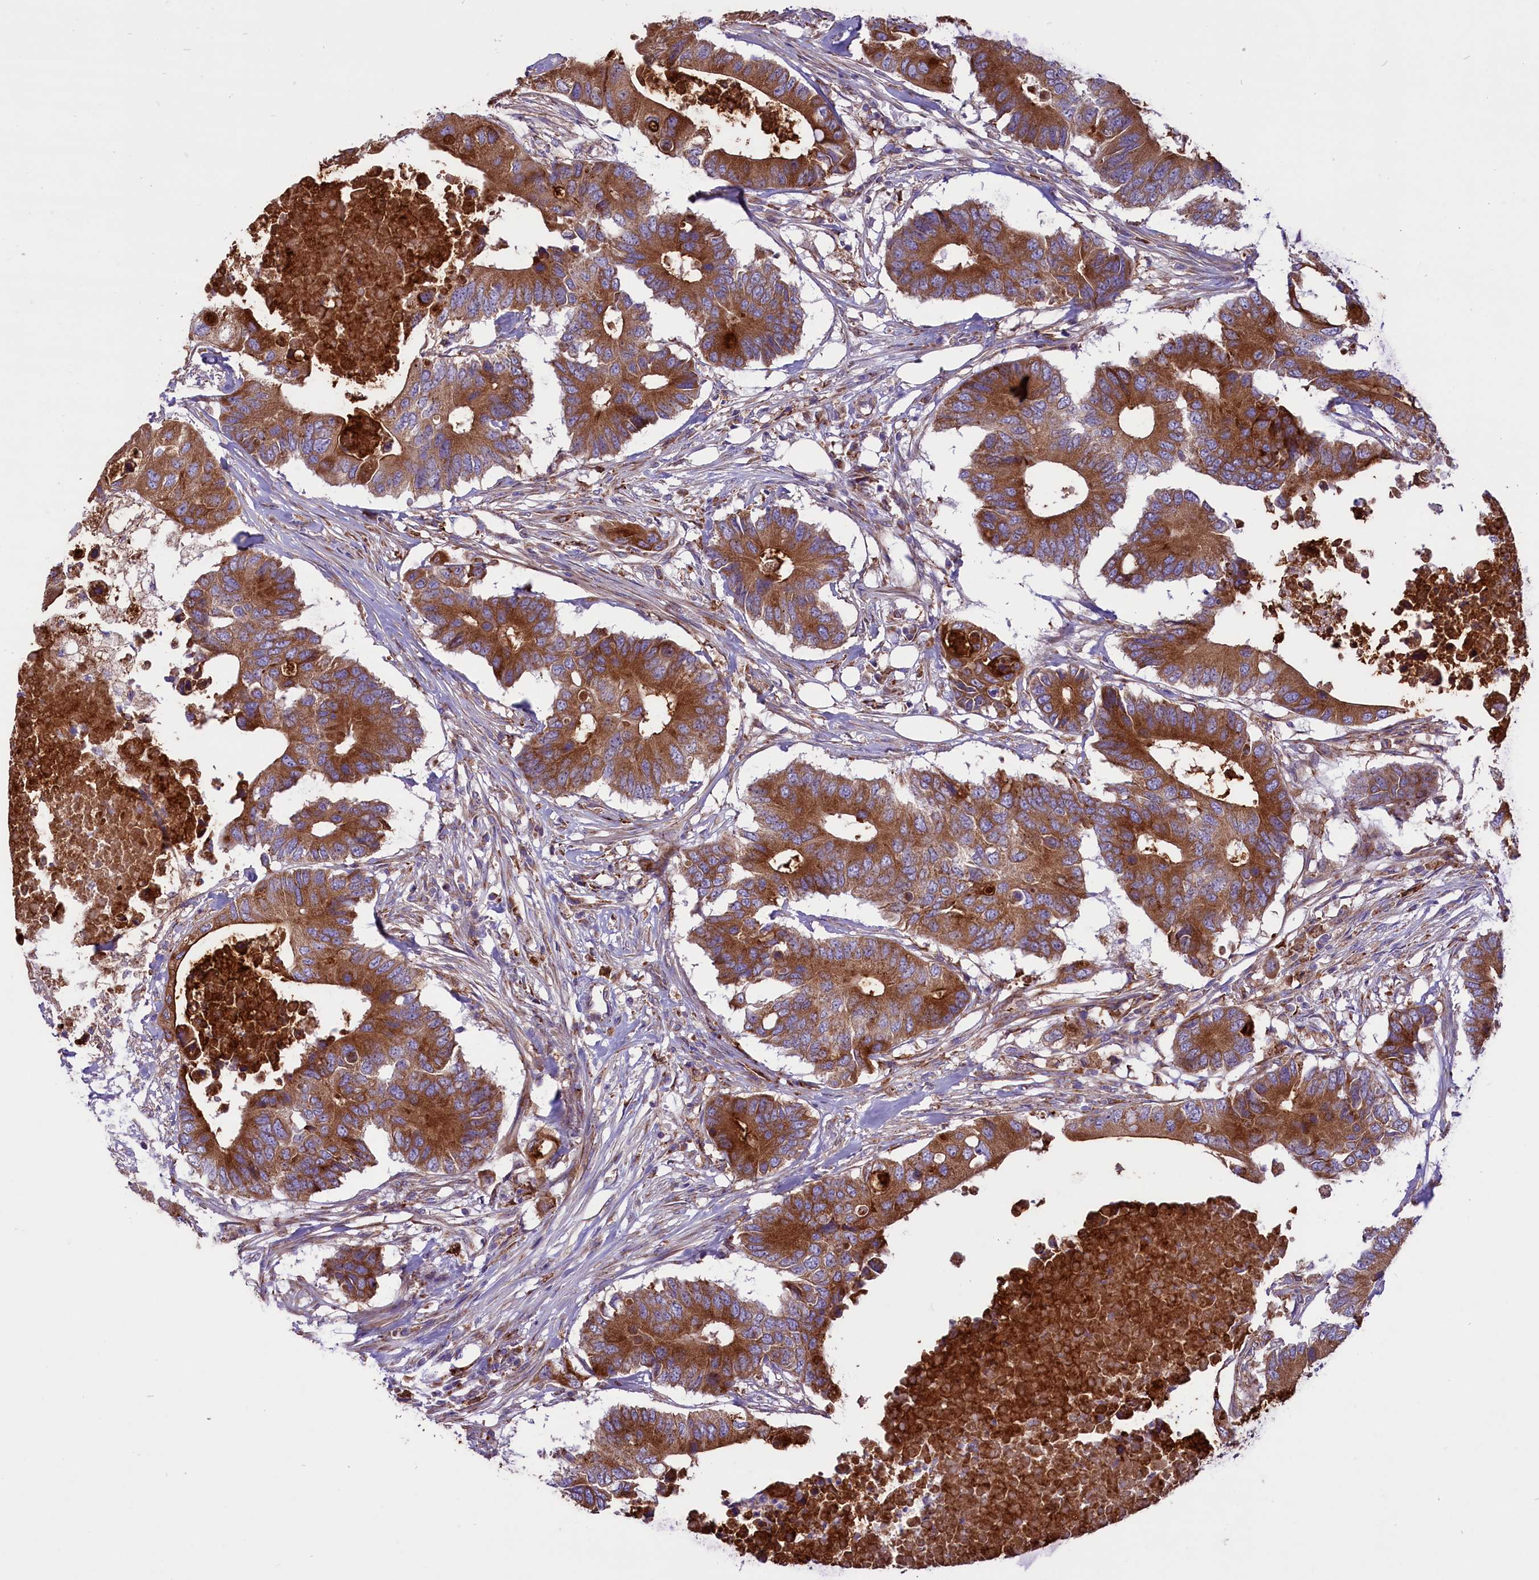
{"staining": {"intensity": "strong", "quantity": ">75%", "location": "cytoplasmic/membranous"}, "tissue": "colorectal cancer", "cell_type": "Tumor cells", "image_type": "cancer", "snomed": [{"axis": "morphology", "description": "Adenocarcinoma, NOS"}, {"axis": "topography", "description": "Colon"}], "caption": "Protein staining of colorectal cancer tissue displays strong cytoplasmic/membranous staining in approximately >75% of tumor cells.", "gene": "PTPRU", "patient": {"sex": "male", "age": 71}}